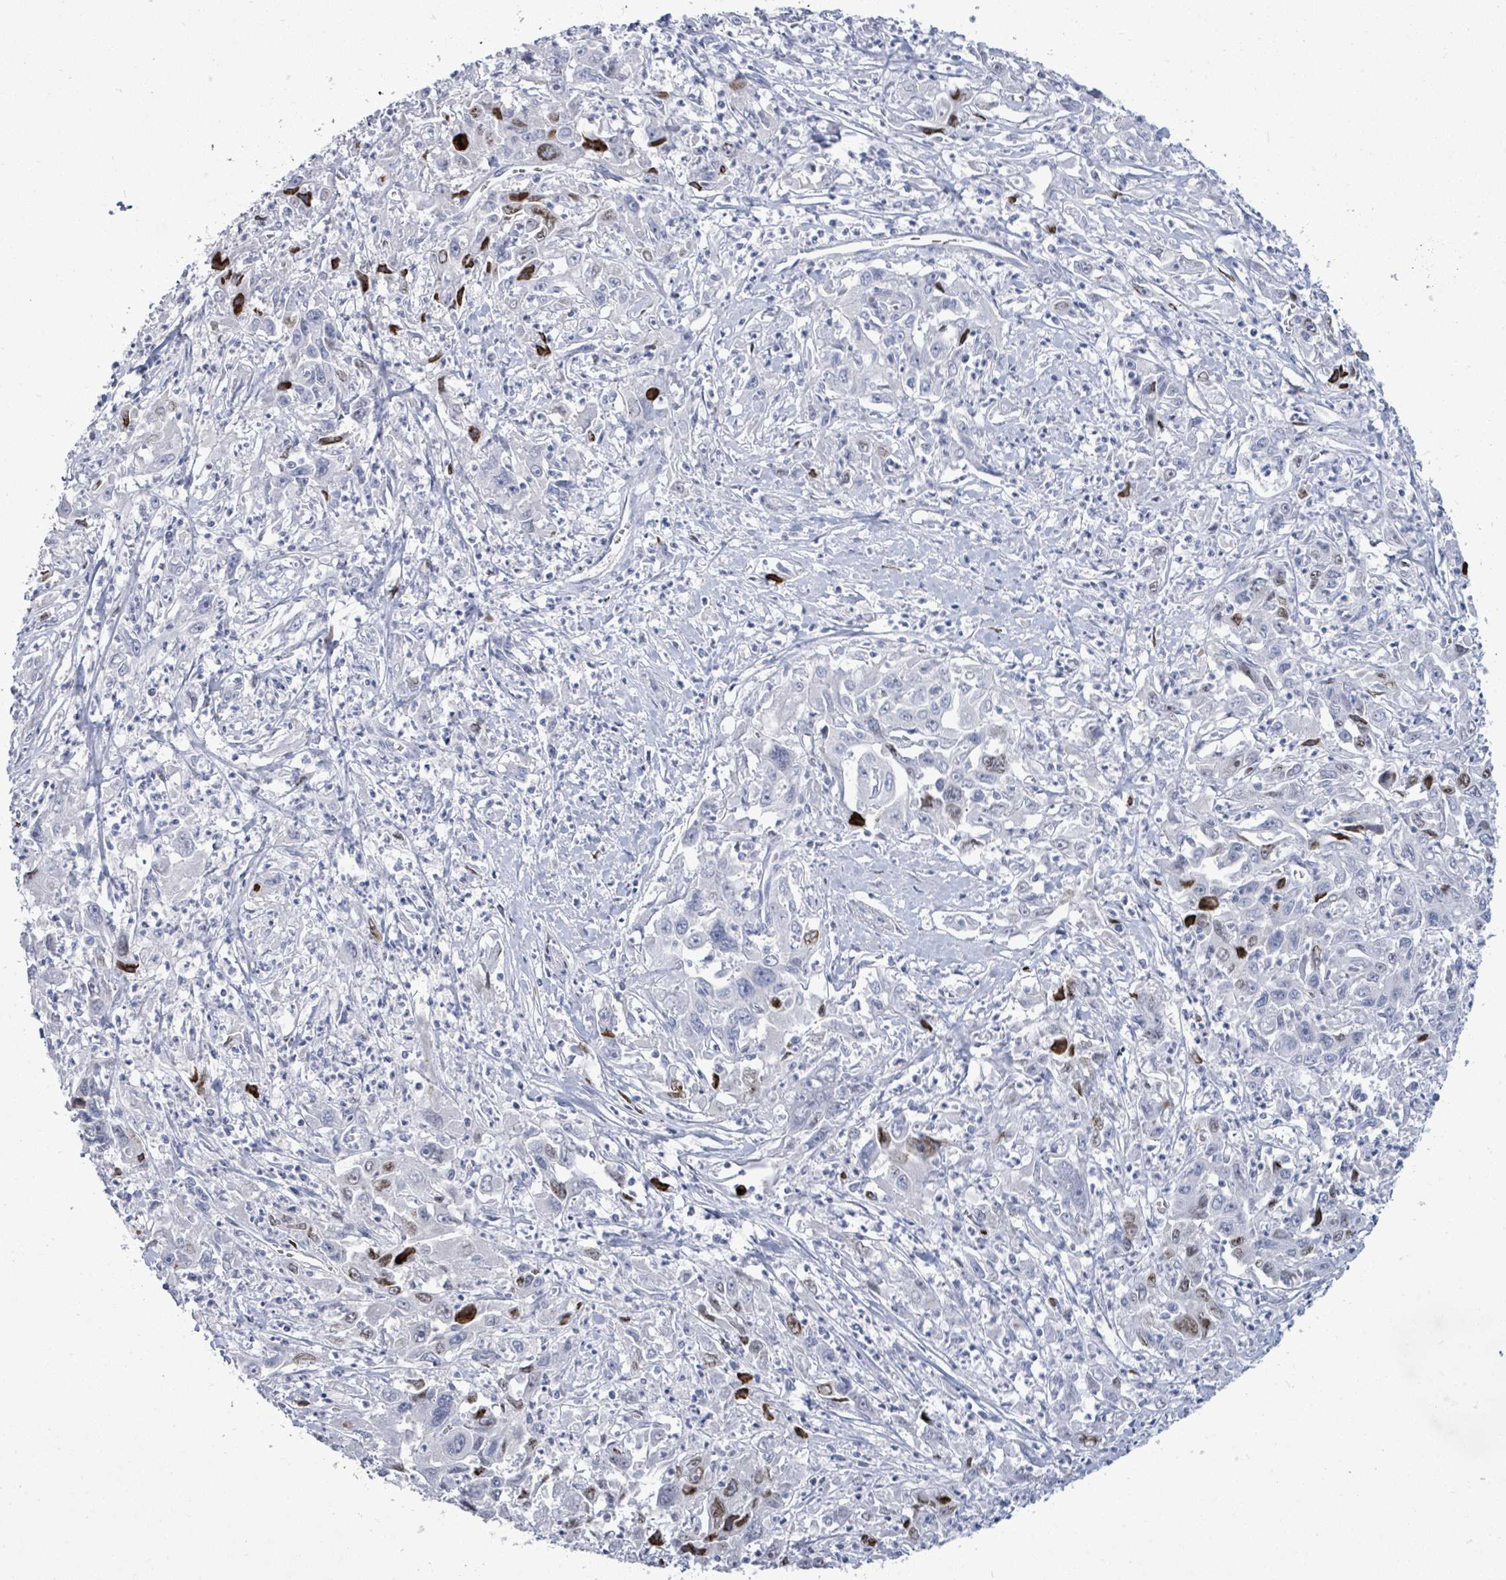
{"staining": {"intensity": "moderate", "quantity": "<25%", "location": "nuclear"}, "tissue": "liver cancer", "cell_type": "Tumor cells", "image_type": "cancer", "snomed": [{"axis": "morphology", "description": "Carcinoma, Hepatocellular, NOS"}, {"axis": "topography", "description": "Liver"}], "caption": "An image of human liver cancer stained for a protein shows moderate nuclear brown staining in tumor cells.", "gene": "MALL", "patient": {"sex": "male", "age": 63}}